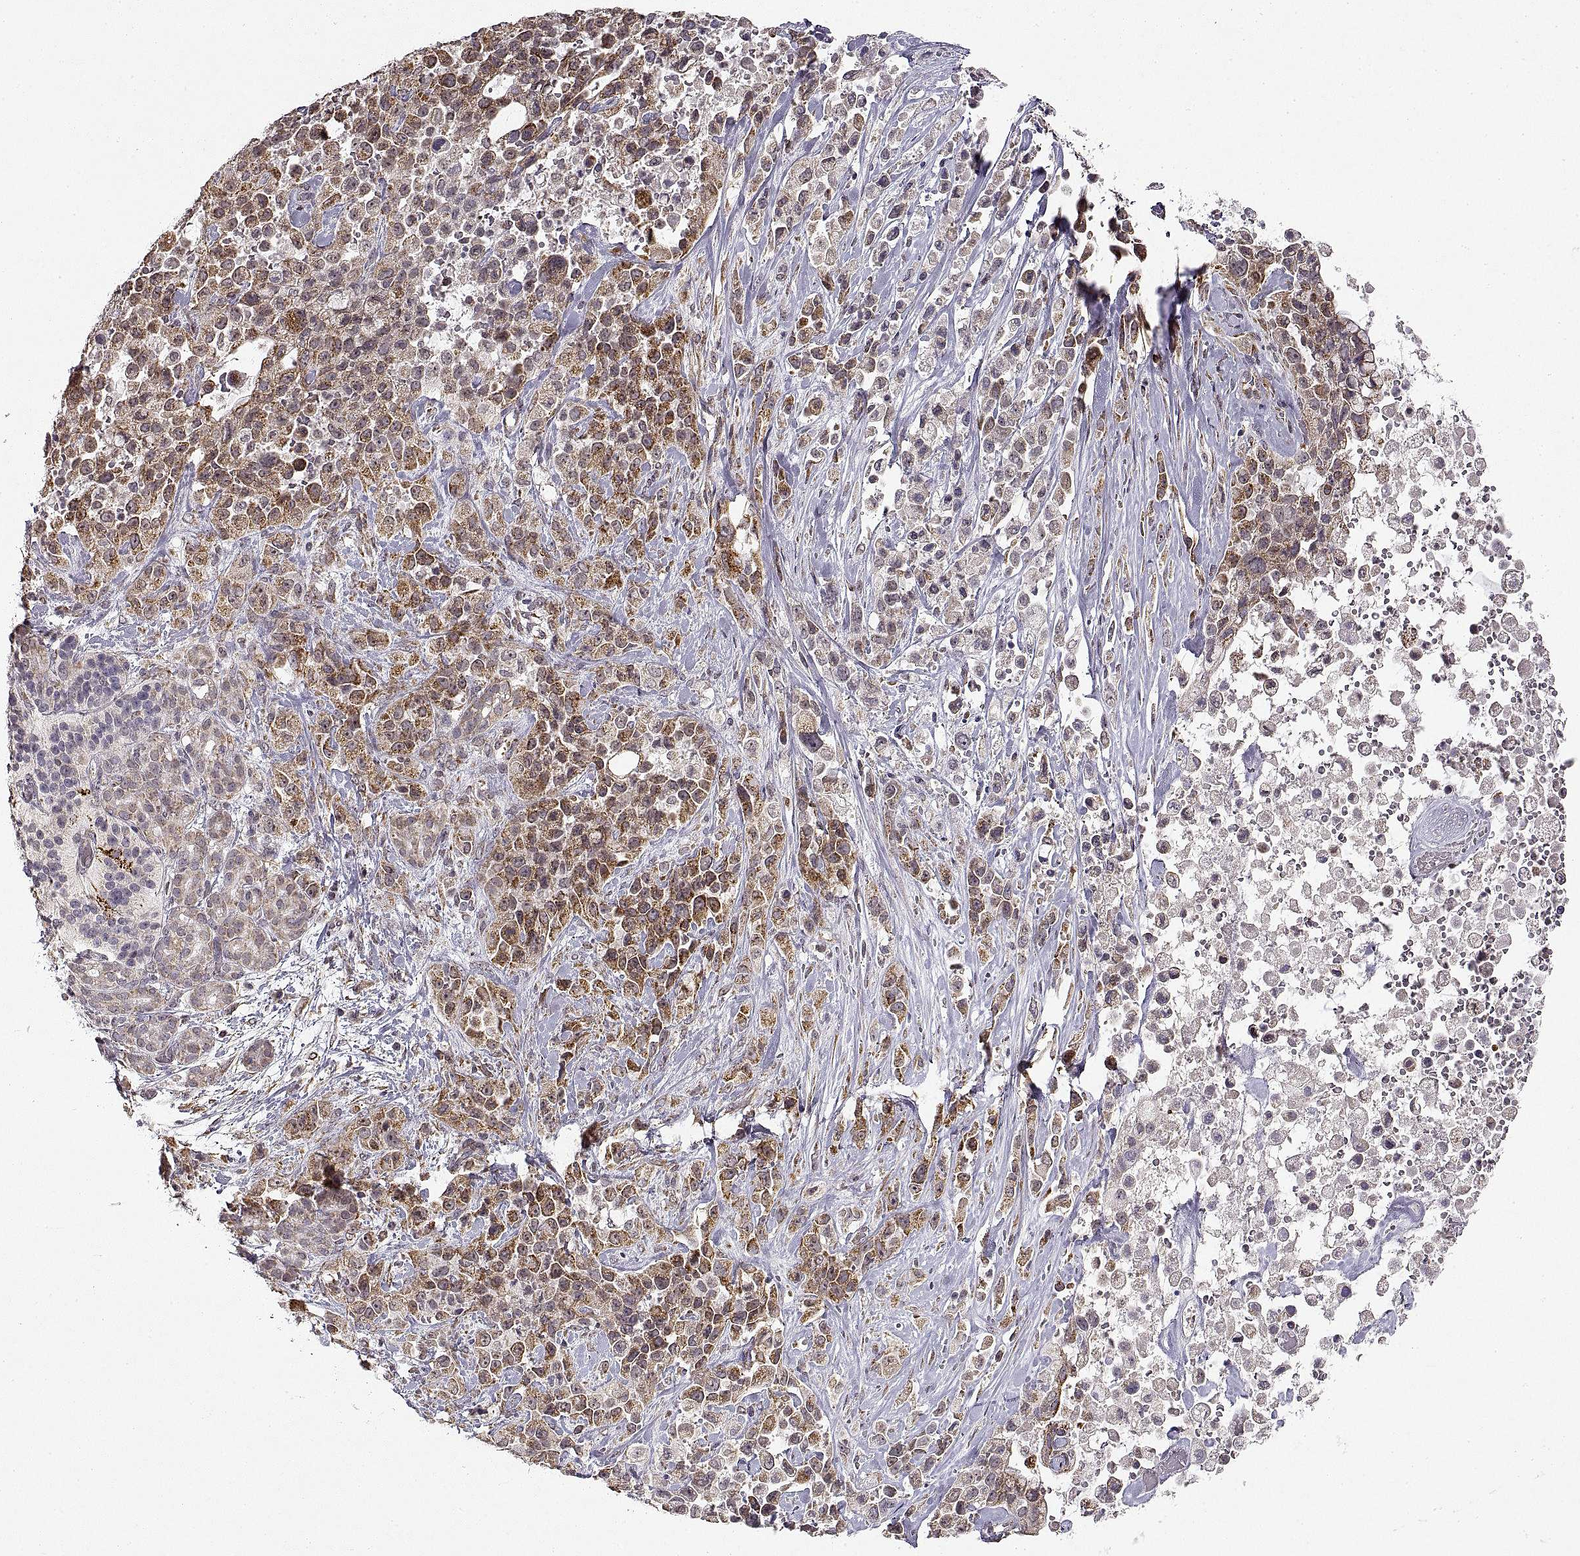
{"staining": {"intensity": "moderate", "quantity": "25%-75%", "location": "cytoplasmic/membranous"}, "tissue": "pancreatic cancer", "cell_type": "Tumor cells", "image_type": "cancer", "snomed": [{"axis": "morphology", "description": "Adenocarcinoma, NOS"}, {"axis": "topography", "description": "Pancreas"}], "caption": "Immunohistochemical staining of pancreatic cancer shows medium levels of moderate cytoplasmic/membranous positivity in approximately 25%-75% of tumor cells.", "gene": "MANBAL", "patient": {"sex": "male", "age": 44}}